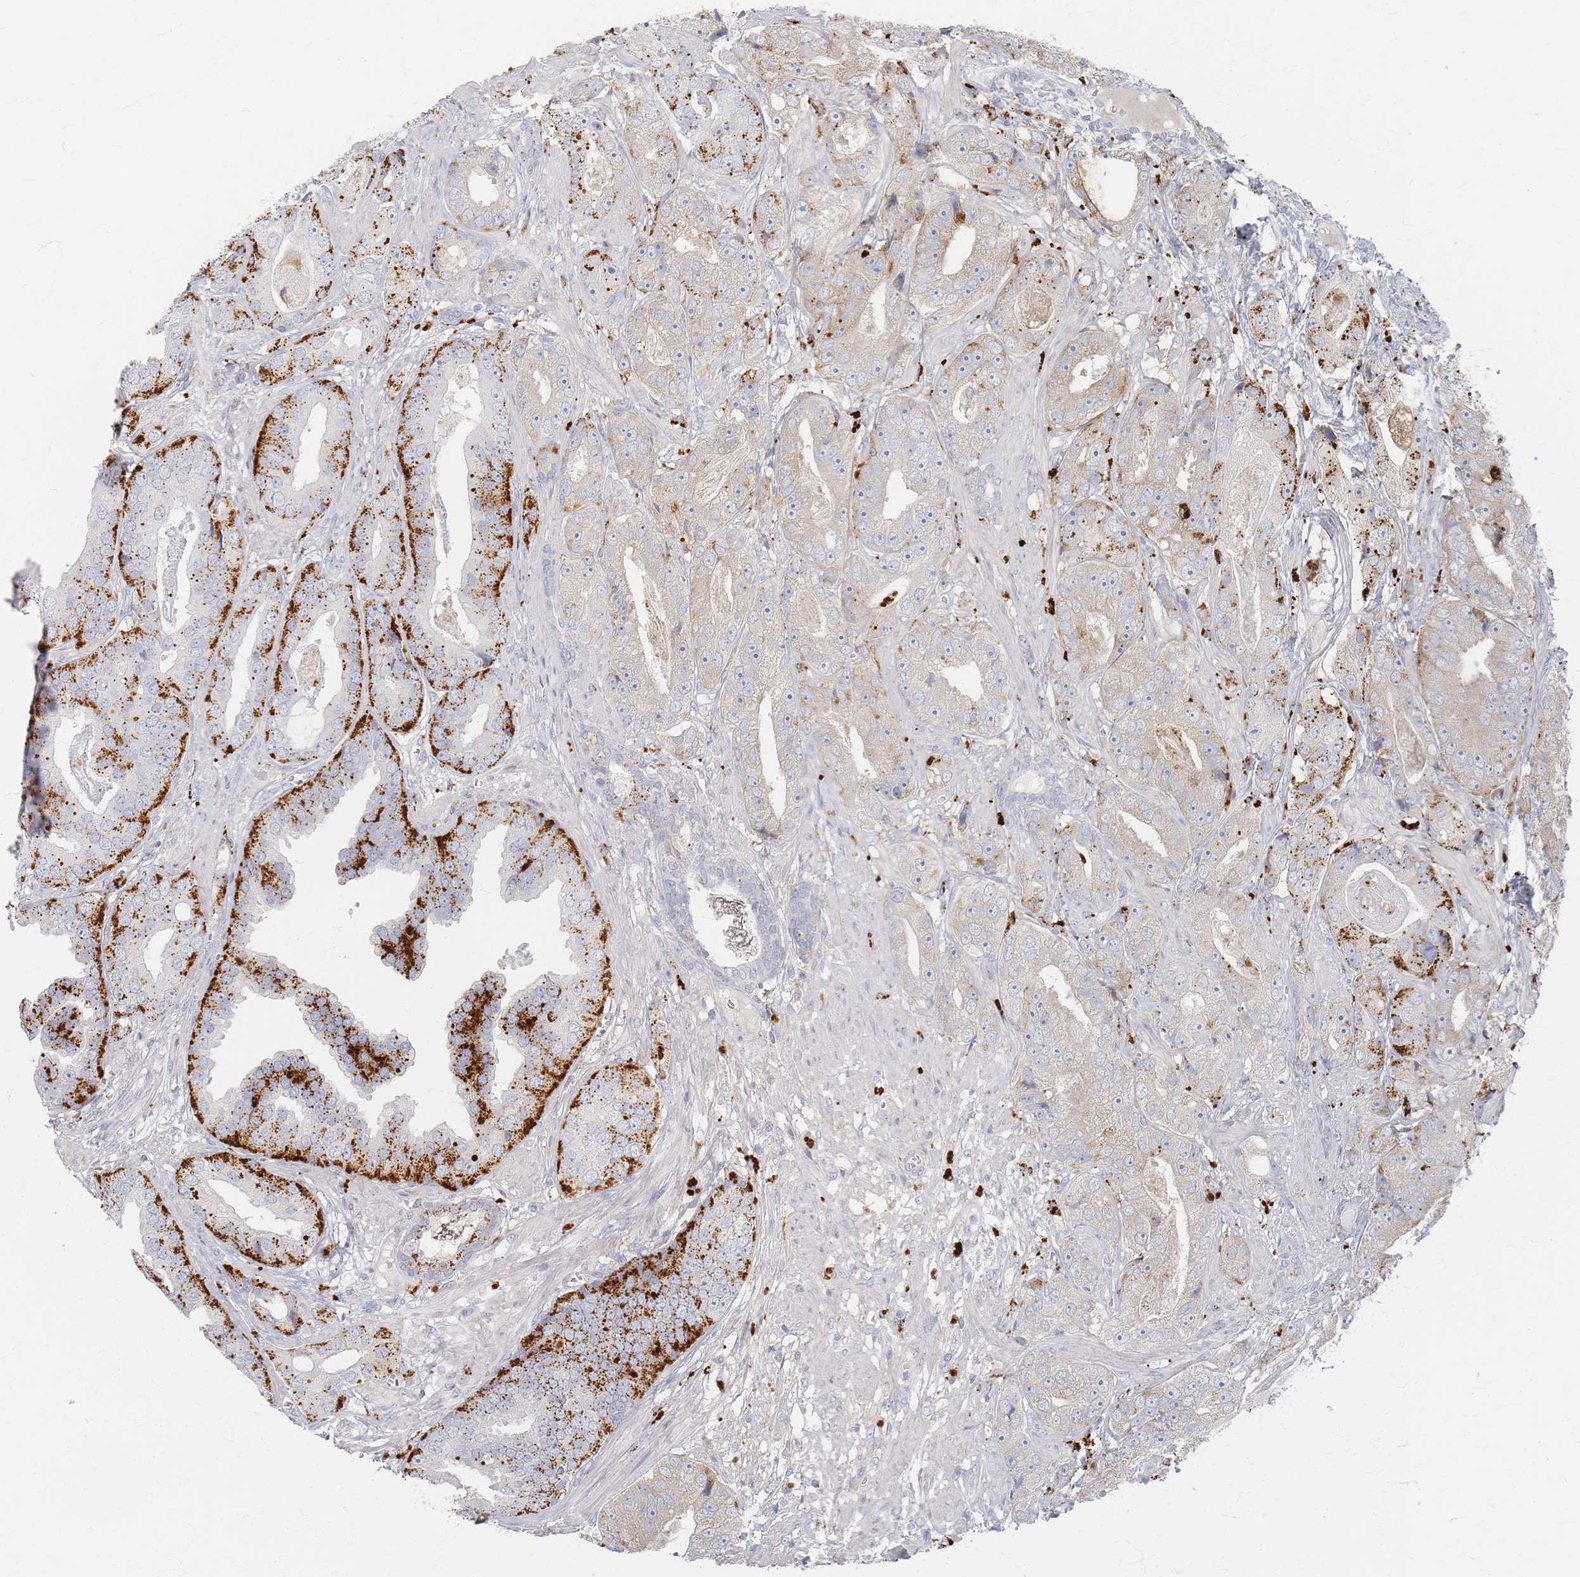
{"staining": {"intensity": "strong", "quantity": ">75%", "location": "cytoplasmic/membranous"}, "tissue": "prostate cancer", "cell_type": "Tumor cells", "image_type": "cancer", "snomed": [{"axis": "morphology", "description": "Adenocarcinoma, High grade"}, {"axis": "topography", "description": "Prostate"}], "caption": "Prostate cancer was stained to show a protein in brown. There is high levels of strong cytoplasmic/membranous expression in approximately >75% of tumor cells.", "gene": "SLC2A11", "patient": {"sex": "male", "age": 71}}